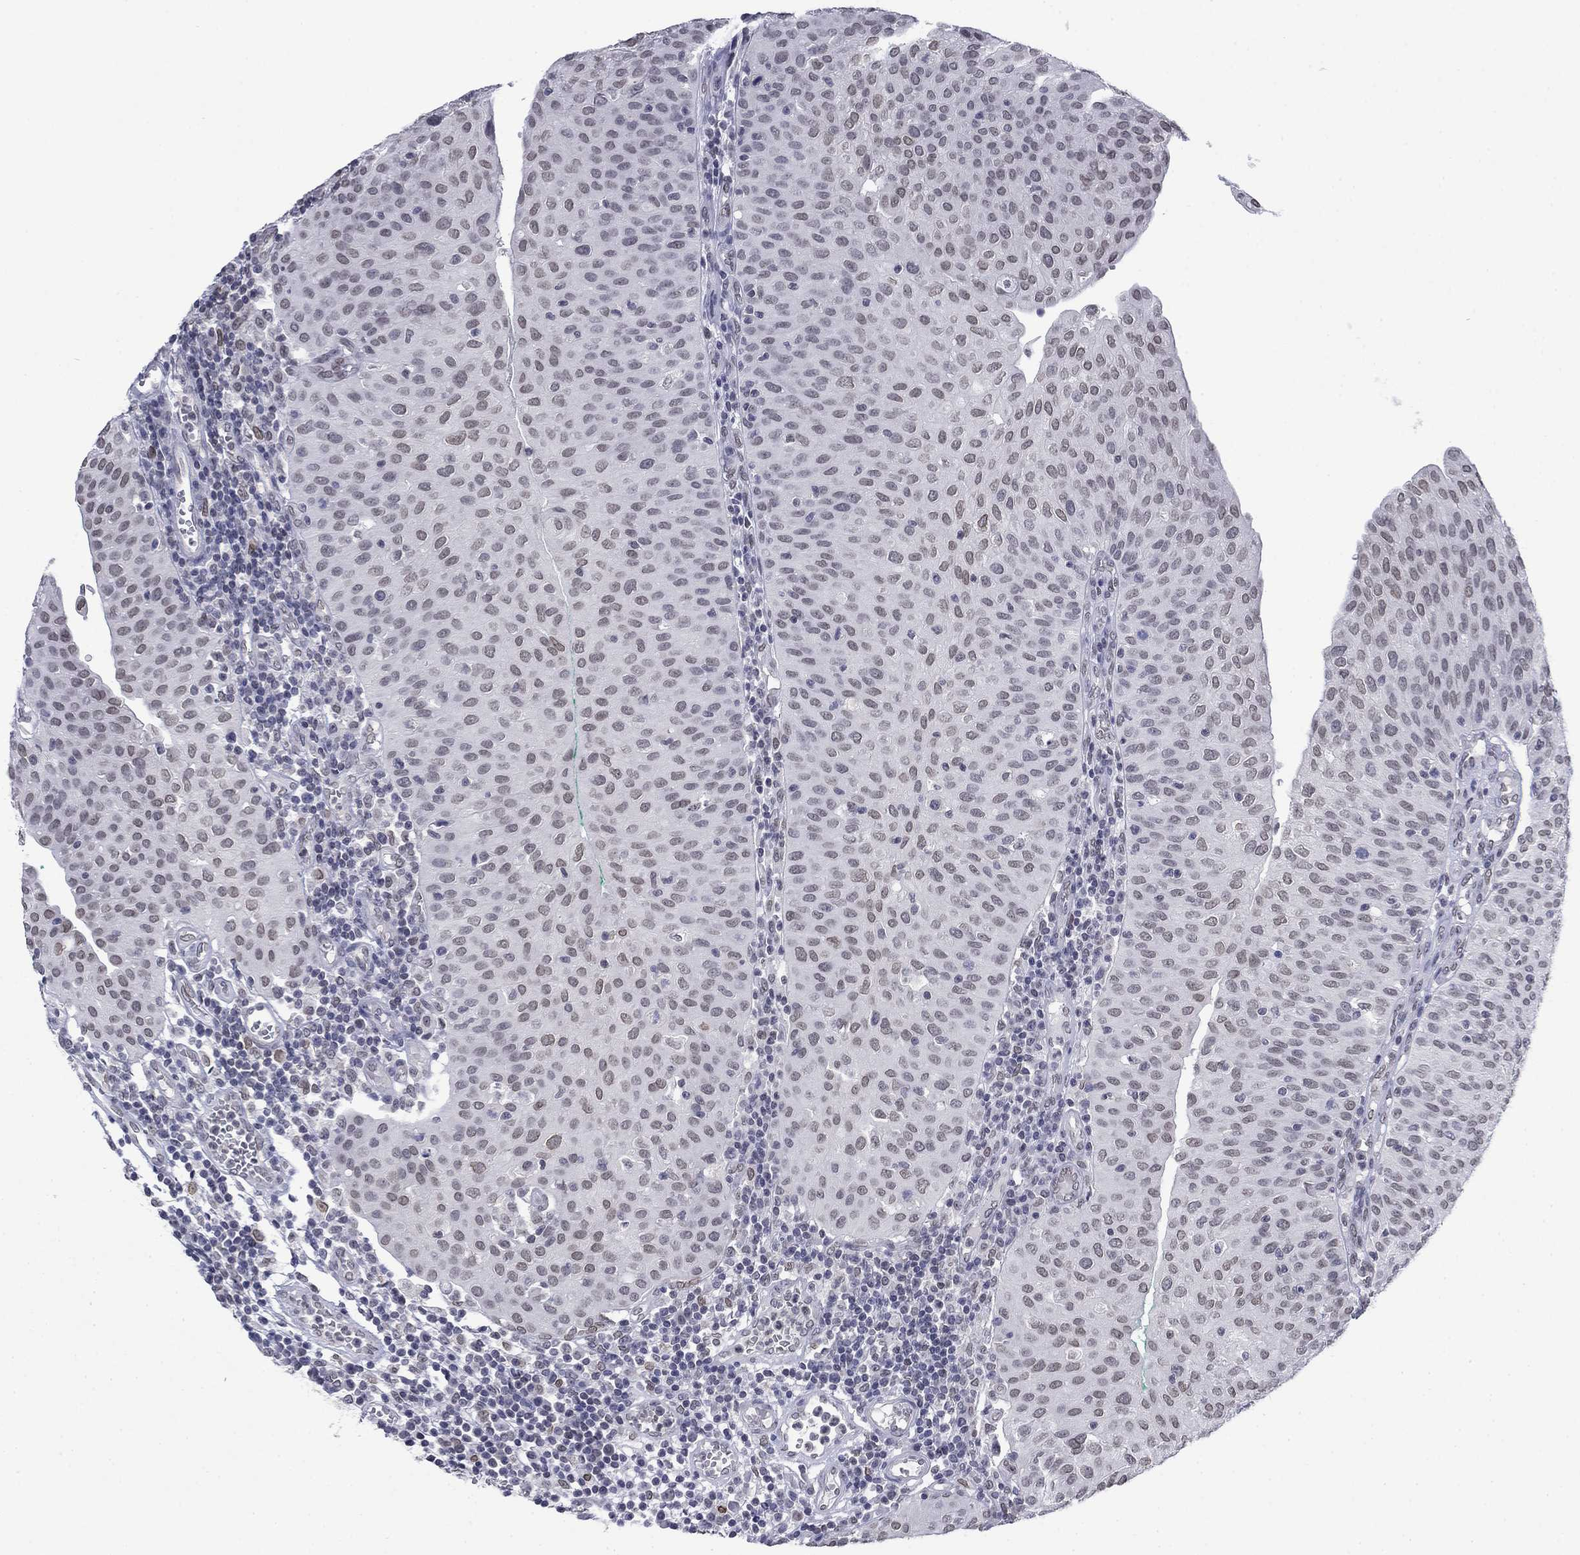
{"staining": {"intensity": "weak", "quantity": "25%-75%", "location": "cytoplasmic/membranous,nuclear"}, "tissue": "urothelial cancer", "cell_type": "Tumor cells", "image_type": "cancer", "snomed": [{"axis": "morphology", "description": "Urothelial carcinoma, Low grade"}, {"axis": "topography", "description": "Urinary bladder"}], "caption": "Tumor cells reveal low levels of weak cytoplasmic/membranous and nuclear positivity in about 25%-75% of cells in human urothelial carcinoma (low-grade).", "gene": "TOR1AIP1", "patient": {"sex": "male", "age": 54}}